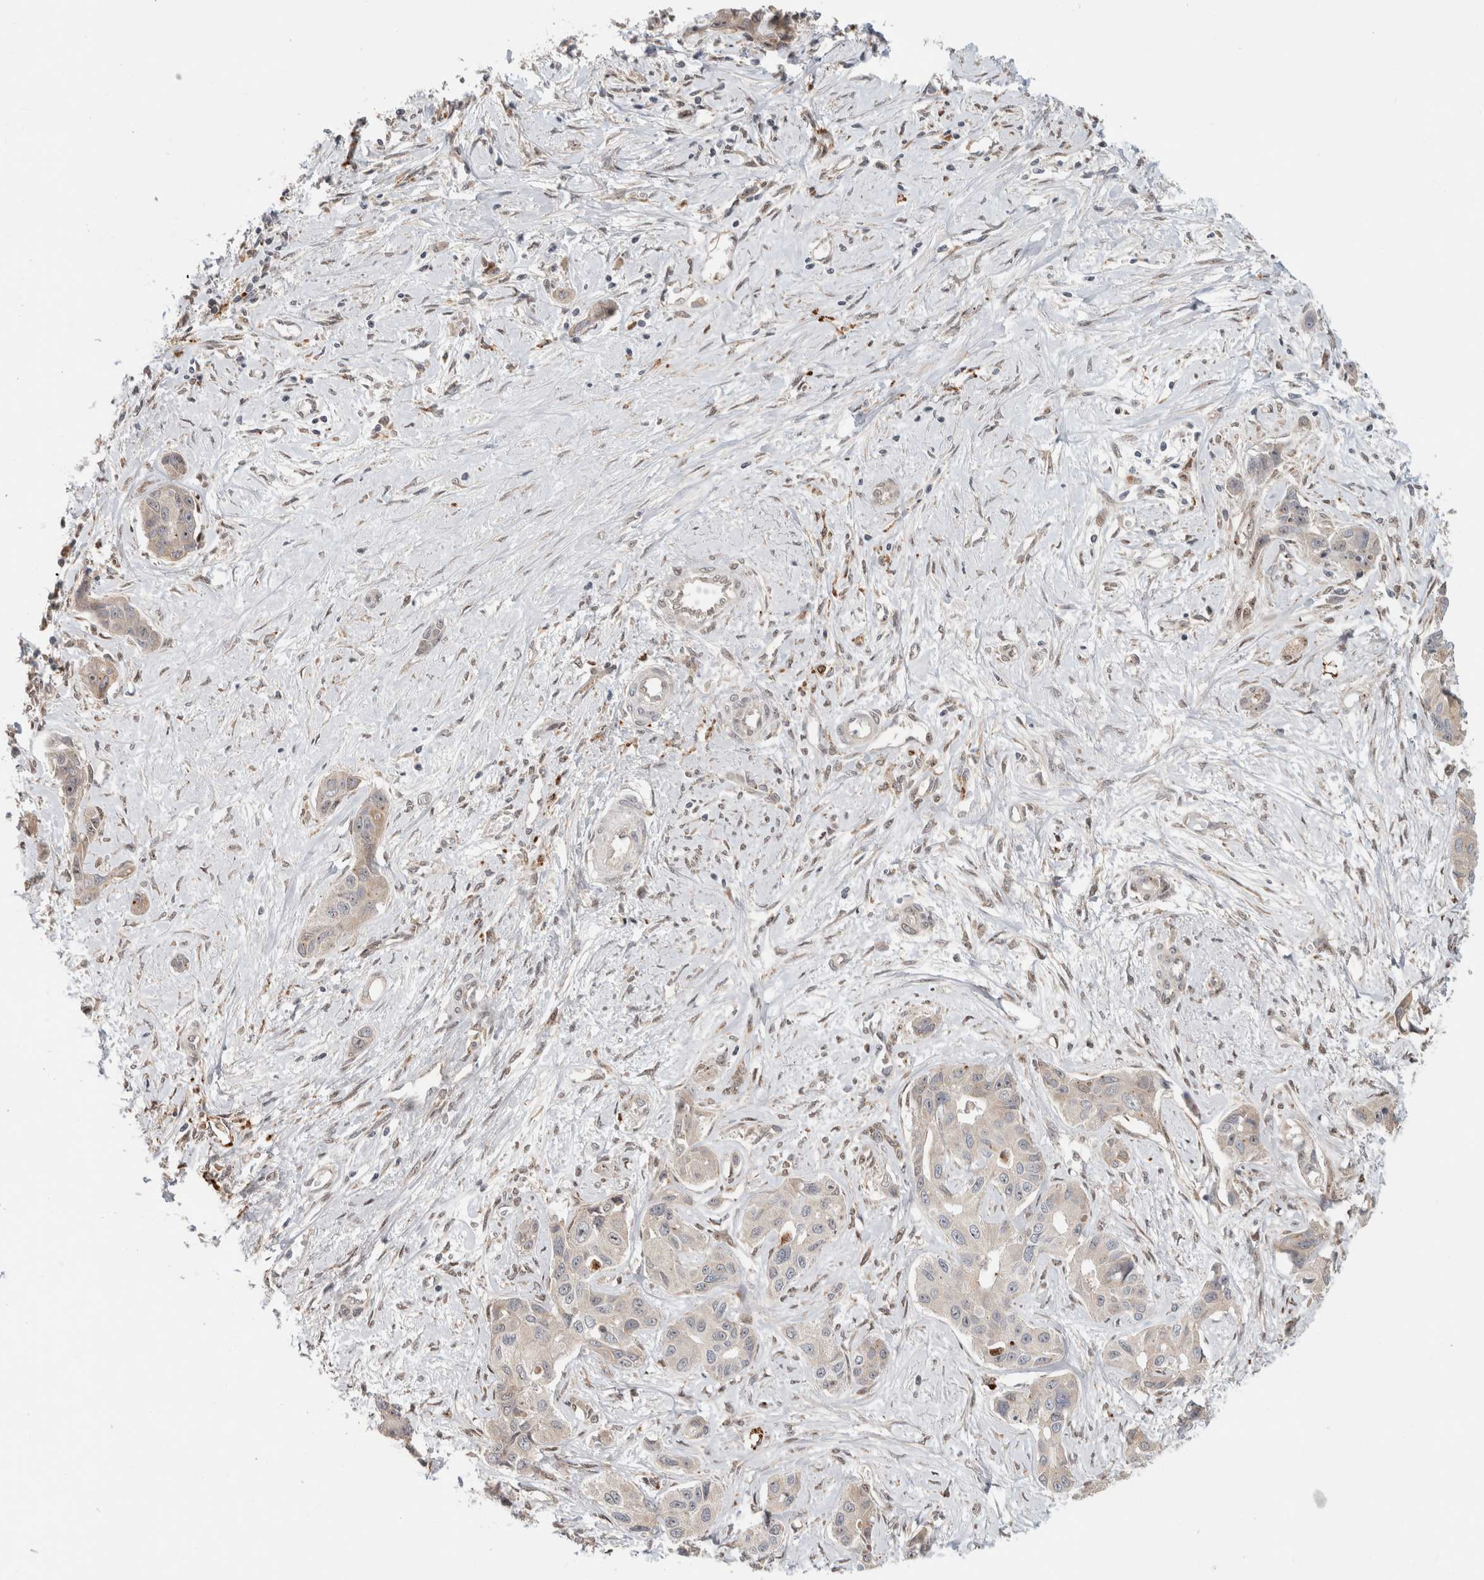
{"staining": {"intensity": "weak", "quantity": ">75%", "location": "cytoplasmic/membranous"}, "tissue": "liver cancer", "cell_type": "Tumor cells", "image_type": "cancer", "snomed": [{"axis": "morphology", "description": "Cholangiocarcinoma"}, {"axis": "topography", "description": "Liver"}], "caption": "Protein expression analysis of human liver cancer reveals weak cytoplasmic/membranous positivity in about >75% of tumor cells. The protein of interest is stained brown, and the nuclei are stained in blue (DAB IHC with brightfield microscopy, high magnification).", "gene": "NAB2", "patient": {"sex": "male", "age": 59}}